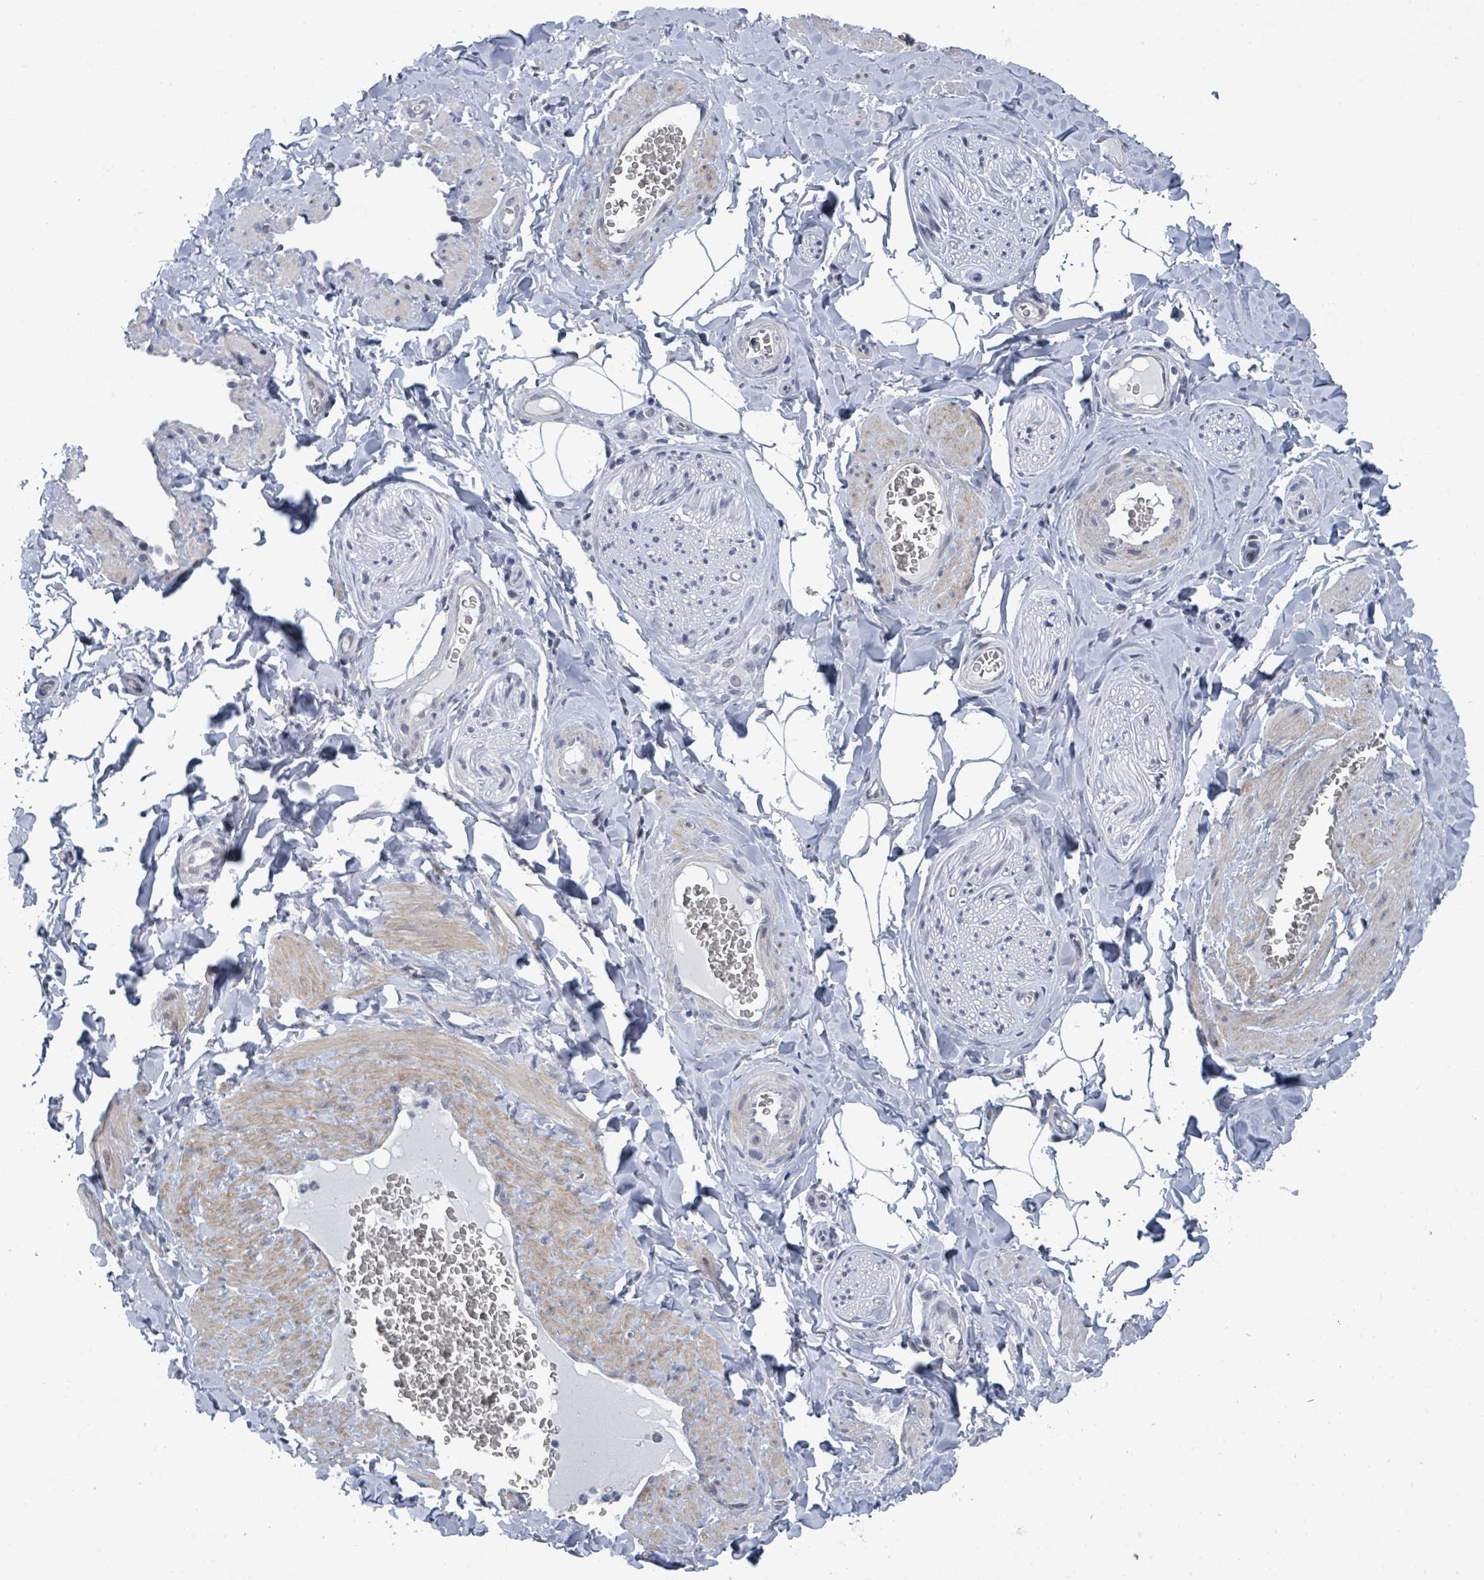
{"staining": {"intensity": "negative", "quantity": "none", "location": "none"}, "tissue": "adipose tissue", "cell_type": "Adipocytes", "image_type": "normal", "snomed": [{"axis": "morphology", "description": "Normal tissue, NOS"}, {"axis": "topography", "description": "Soft tissue"}, {"axis": "topography", "description": "Adipose tissue"}, {"axis": "topography", "description": "Vascular tissue"}, {"axis": "topography", "description": "Peripheral nerve tissue"}], "caption": "IHC image of benign human adipose tissue stained for a protein (brown), which displays no staining in adipocytes. The staining is performed using DAB brown chromogen with nuclei counter-stained in using hematoxylin.", "gene": "CT45A10", "patient": {"sex": "male", "age": 46}}